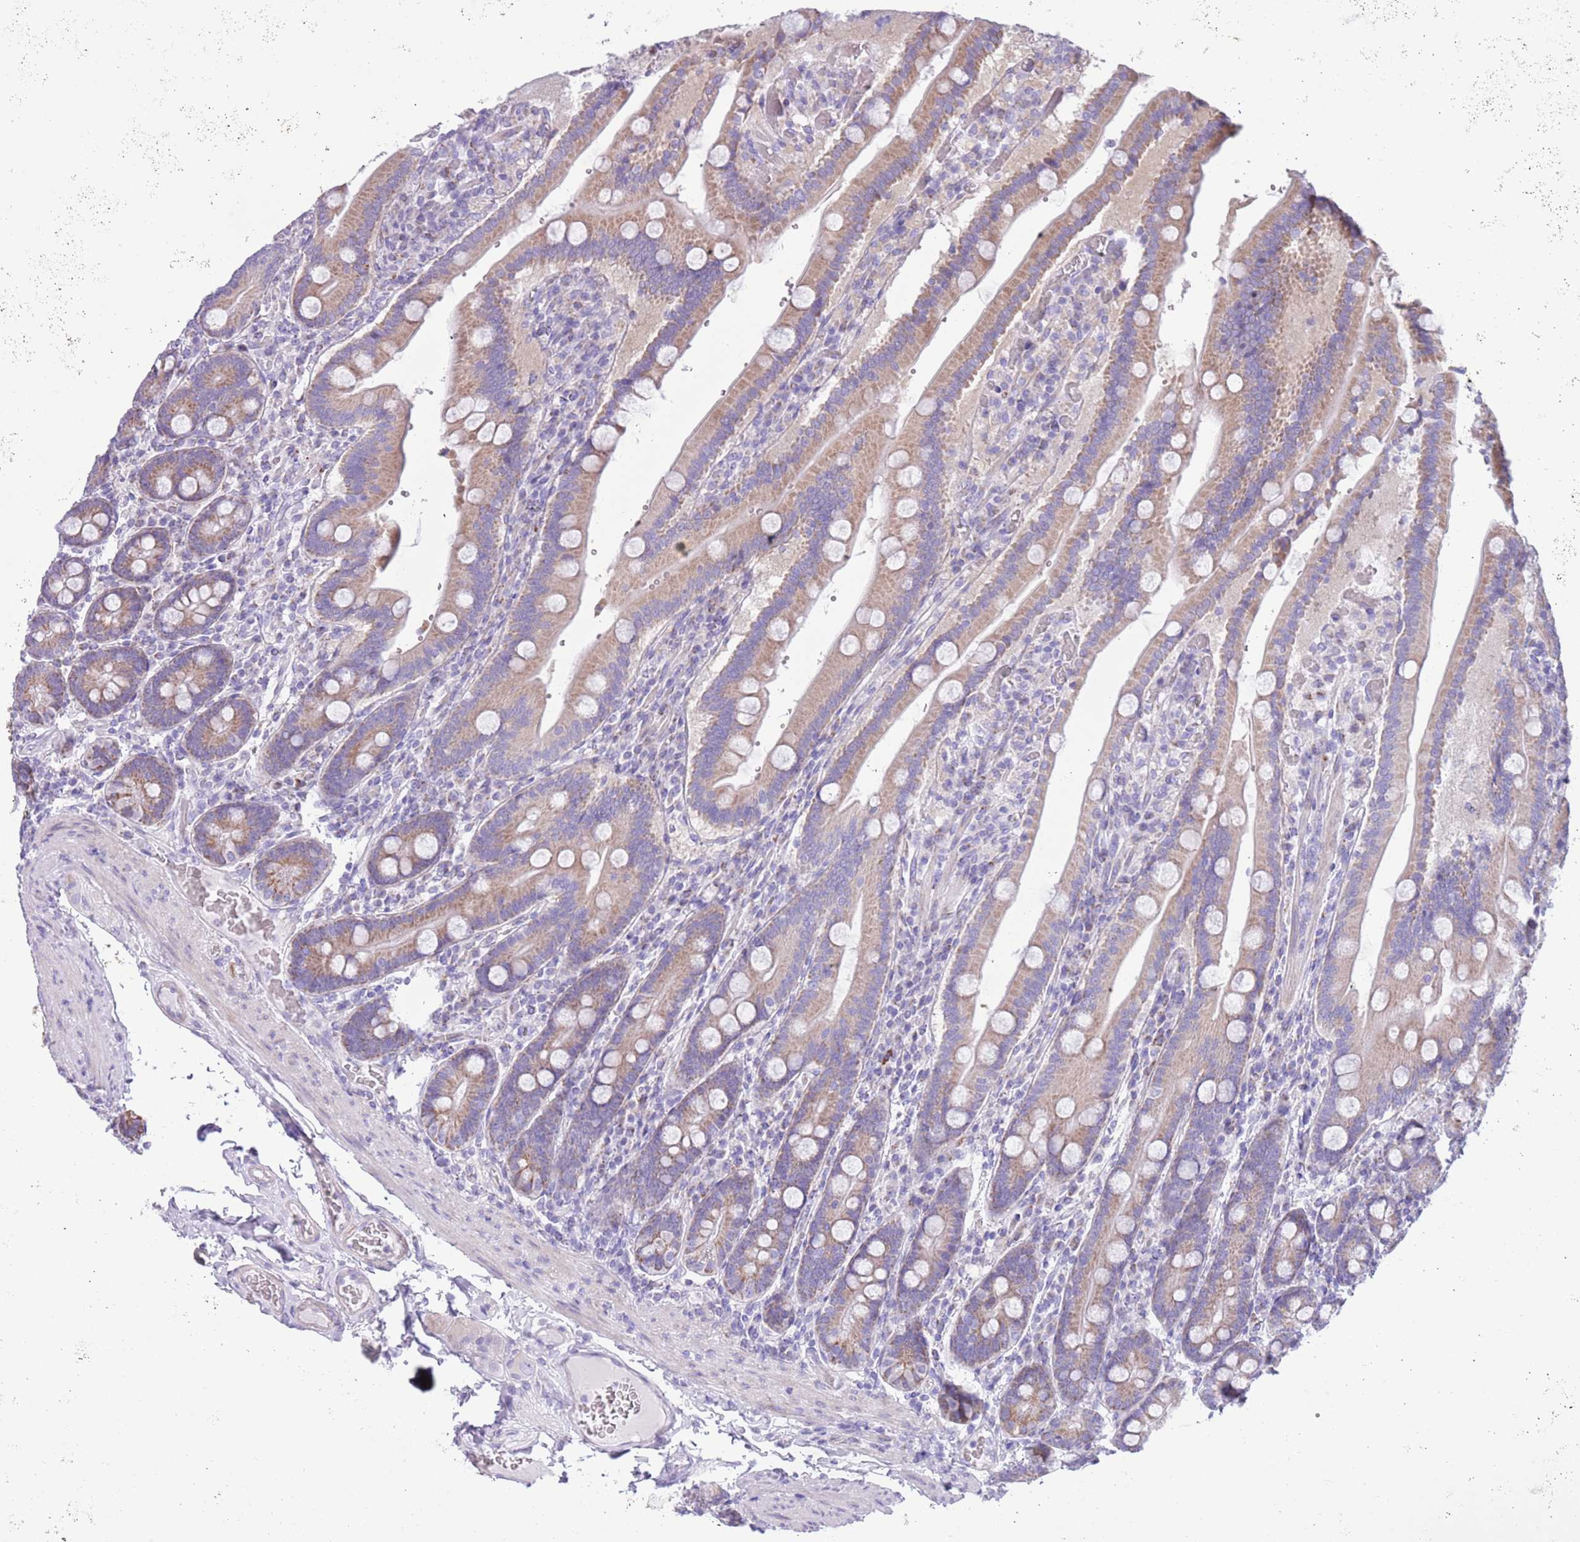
{"staining": {"intensity": "moderate", "quantity": "25%-75%", "location": "cytoplasmic/membranous"}, "tissue": "duodenum", "cell_type": "Glandular cells", "image_type": "normal", "snomed": [{"axis": "morphology", "description": "Normal tissue, NOS"}, {"axis": "topography", "description": "Duodenum"}], "caption": "High-power microscopy captured an immunohistochemistry histopathology image of benign duodenum, revealing moderate cytoplasmic/membranous expression in about 25%-75% of glandular cells.", "gene": "MOCOS", "patient": {"sex": "female", "age": 62}}